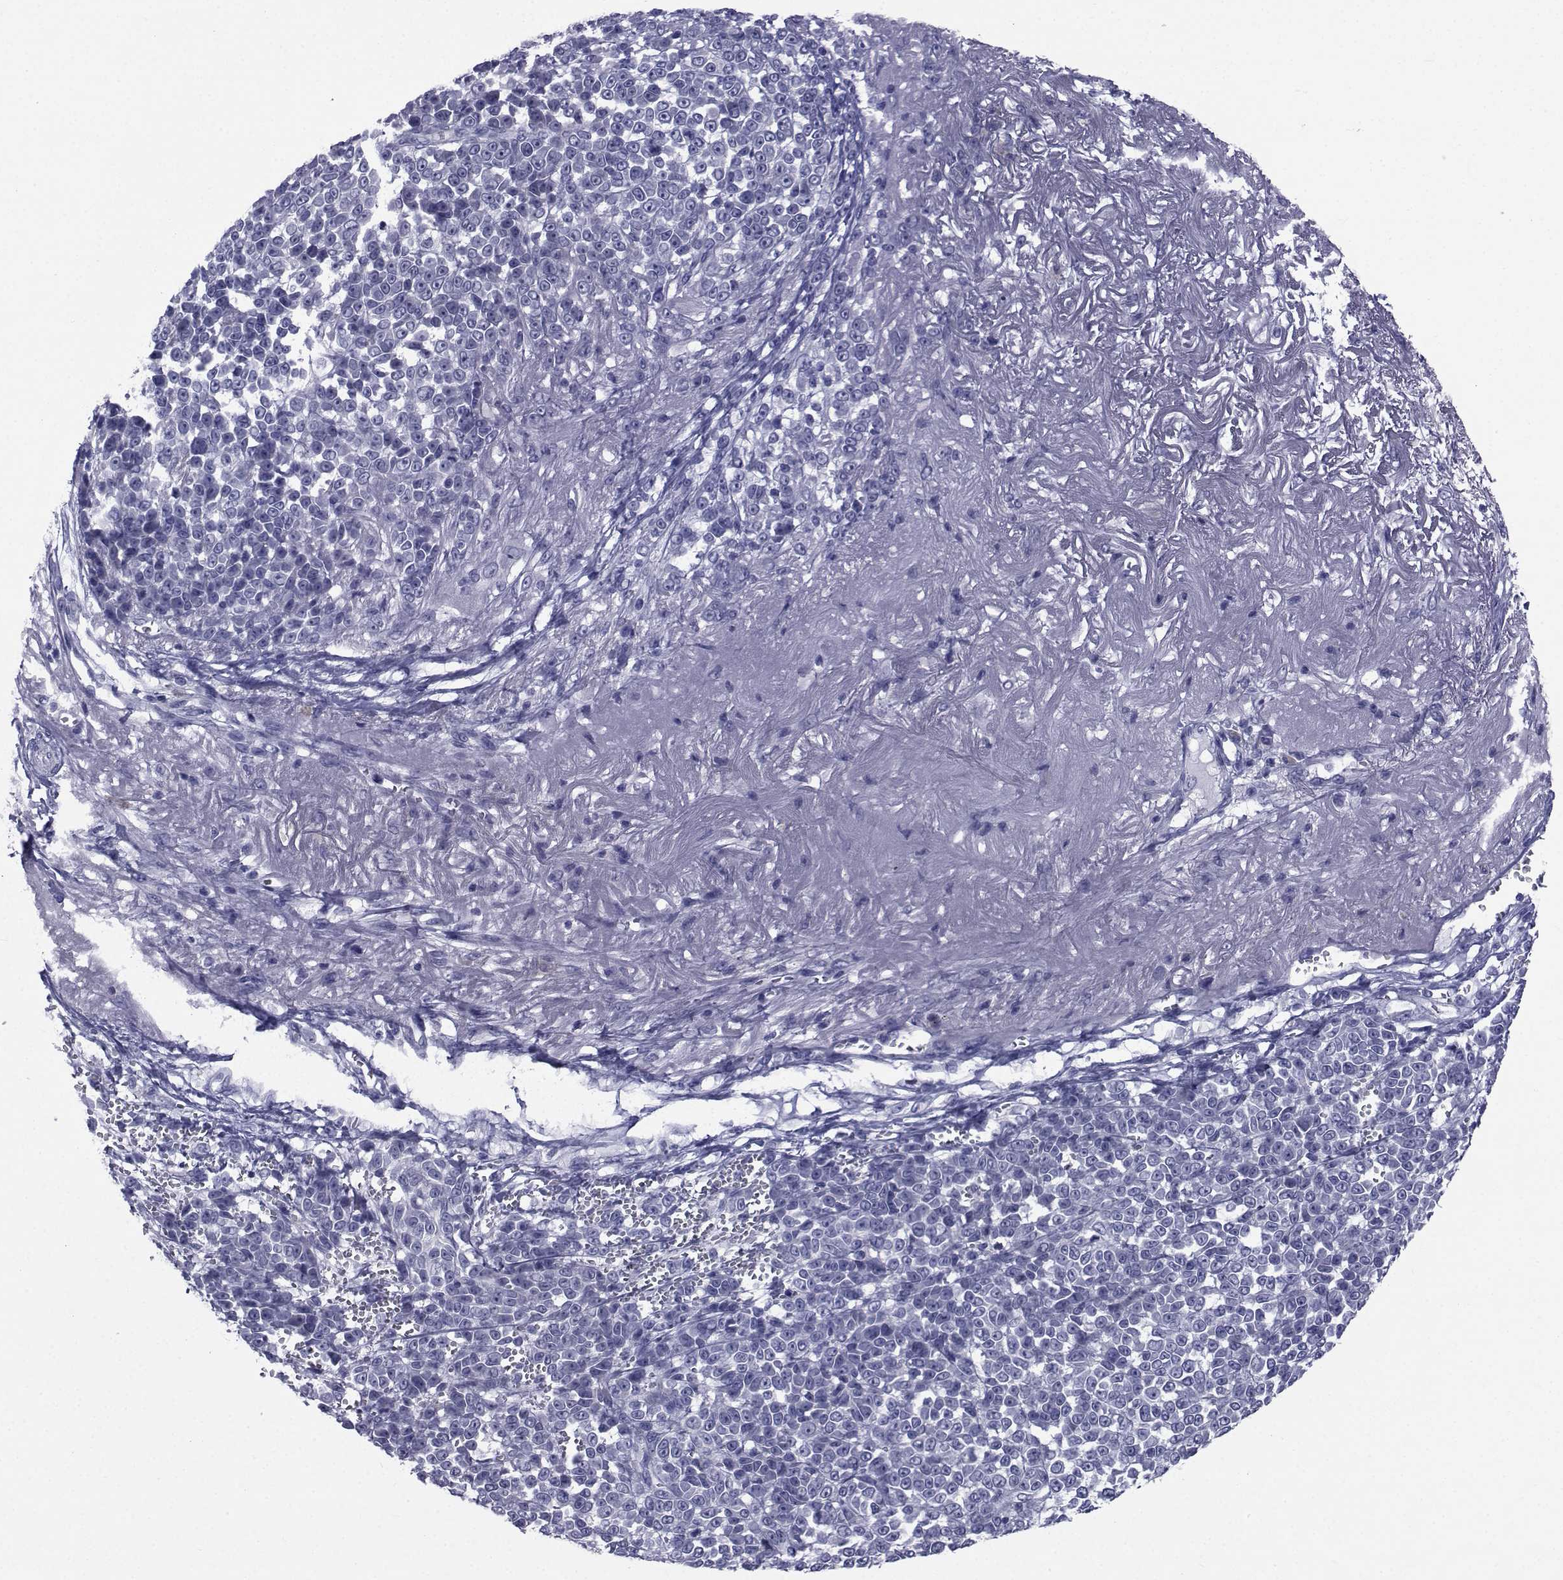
{"staining": {"intensity": "negative", "quantity": "none", "location": "none"}, "tissue": "melanoma", "cell_type": "Tumor cells", "image_type": "cancer", "snomed": [{"axis": "morphology", "description": "Malignant melanoma, NOS"}, {"axis": "topography", "description": "Skin"}], "caption": "Protein analysis of malignant melanoma displays no significant positivity in tumor cells. Nuclei are stained in blue.", "gene": "ROPN1", "patient": {"sex": "female", "age": 95}}